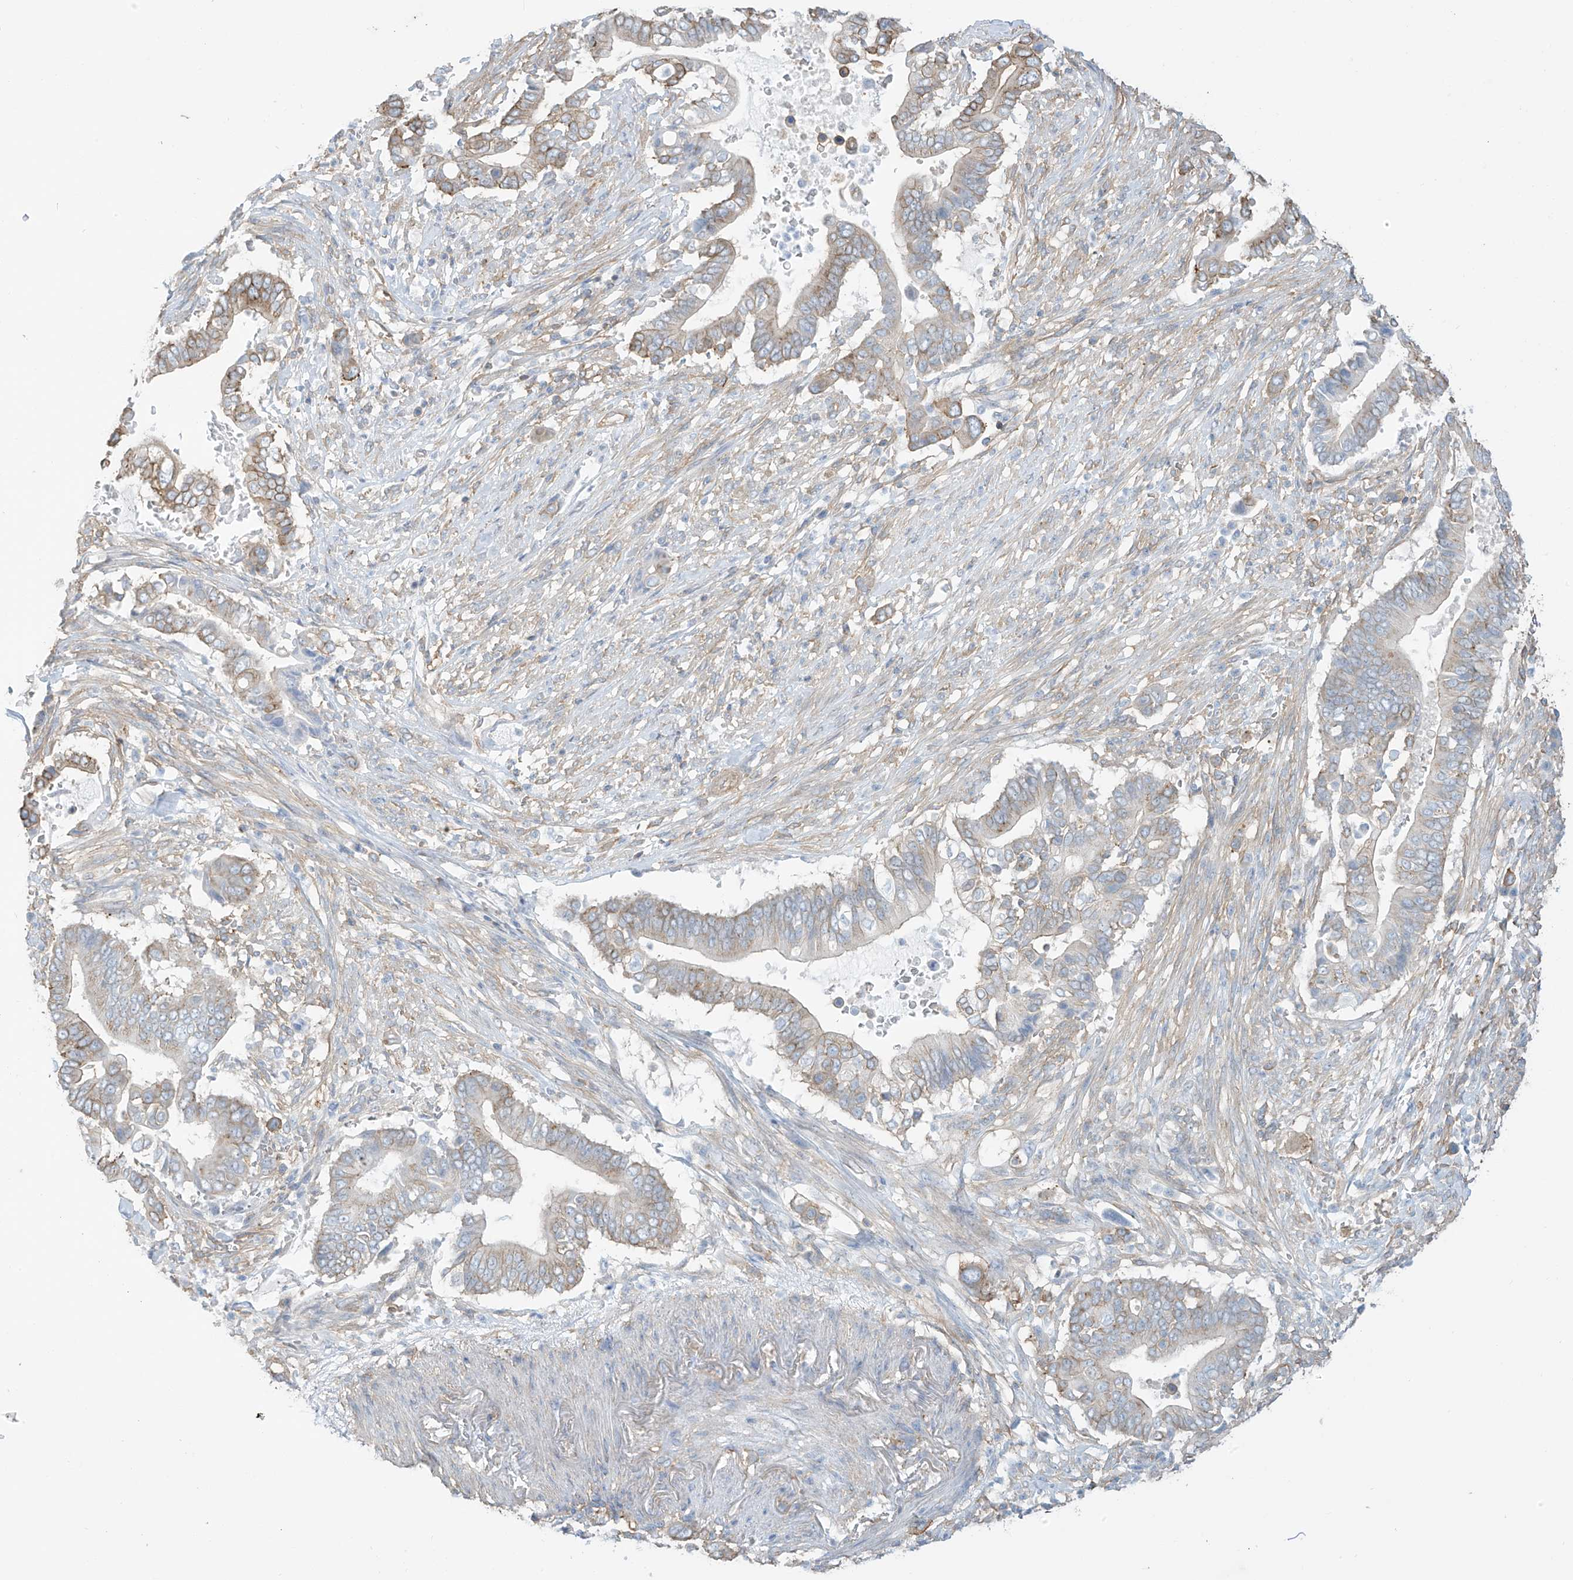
{"staining": {"intensity": "weak", "quantity": "25%-75%", "location": "cytoplasmic/membranous"}, "tissue": "pancreatic cancer", "cell_type": "Tumor cells", "image_type": "cancer", "snomed": [{"axis": "morphology", "description": "Adenocarcinoma, NOS"}, {"axis": "topography", "description": "Pancreas"}], "caption": "A brown stain highlights weak cytoplasmic/membranous expression of a protein in human pancreatic cancer tumor cells. Using DAB (brown) and hematoxylin (blue) stains, captured at high magnification using brightfield microscopy.", "gene": "ZNF846", "patient": {"sex": "male", "age": 68}}